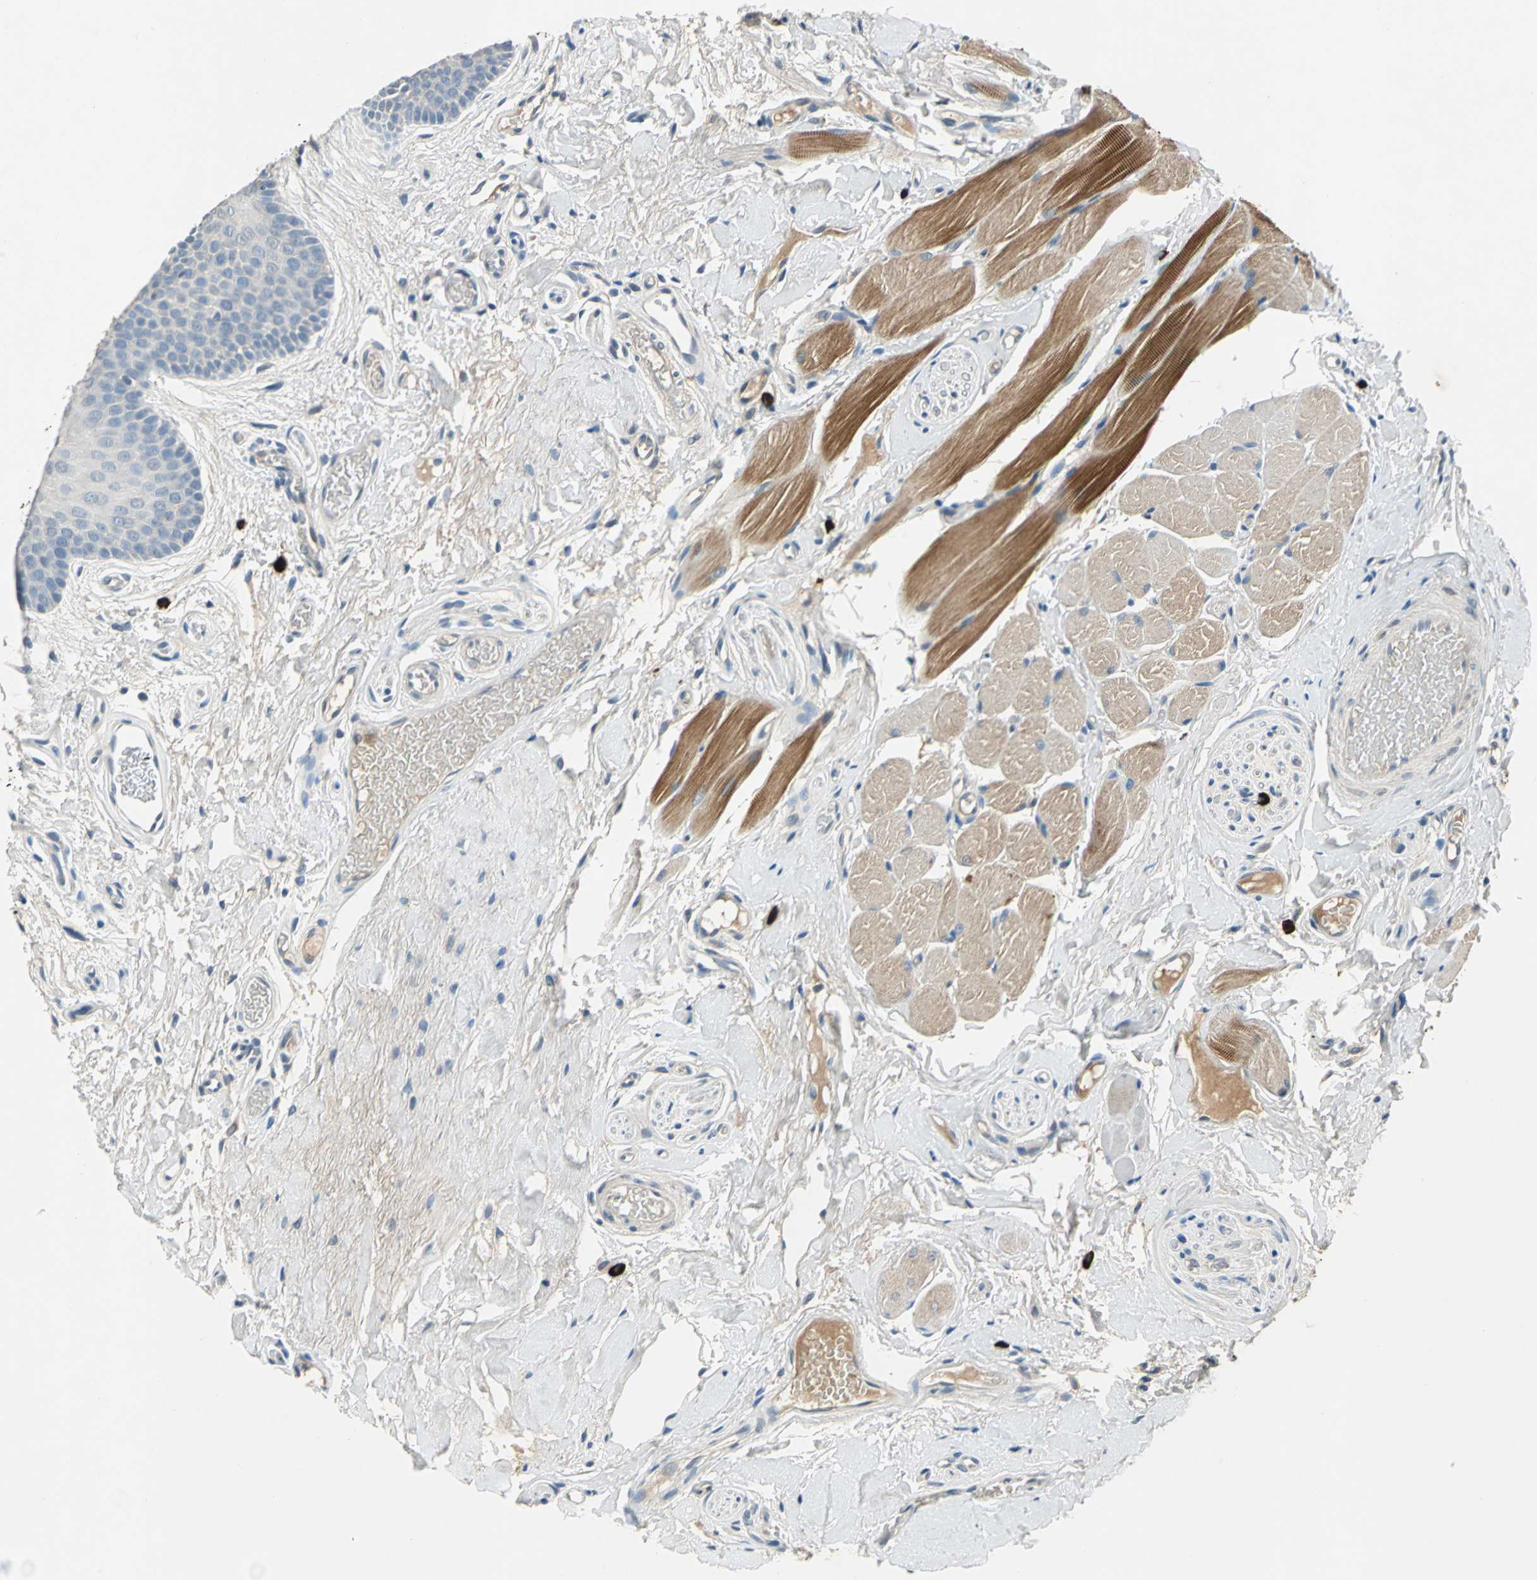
{"staining": {"intensity": "weak", "quantity": "<25%", "location": "cytoplasmic/membranous"}, "tissue": "oral mucosa", "cell_type": "Squamous epithelial cells", "image_type": "normal", "snomed": [{"axis": "morphology", "description": "Normal tissue, NOS"}, {"axis": "topography", "description": "Oral tissue"}], "caption": "DAB (3,3'-diaminobenzidine) immunohistochemical staining of benign human oral mucosa reveals no significant expression in squamous epithelial cells. The staining was performed using DAB to visualize the protein expression in brown, while the nuclei were stained in blue with hematoxylin (Magnification: 20x).", "gene": "SLC19A2", "patient": {"sex": "male", "age": 54}}